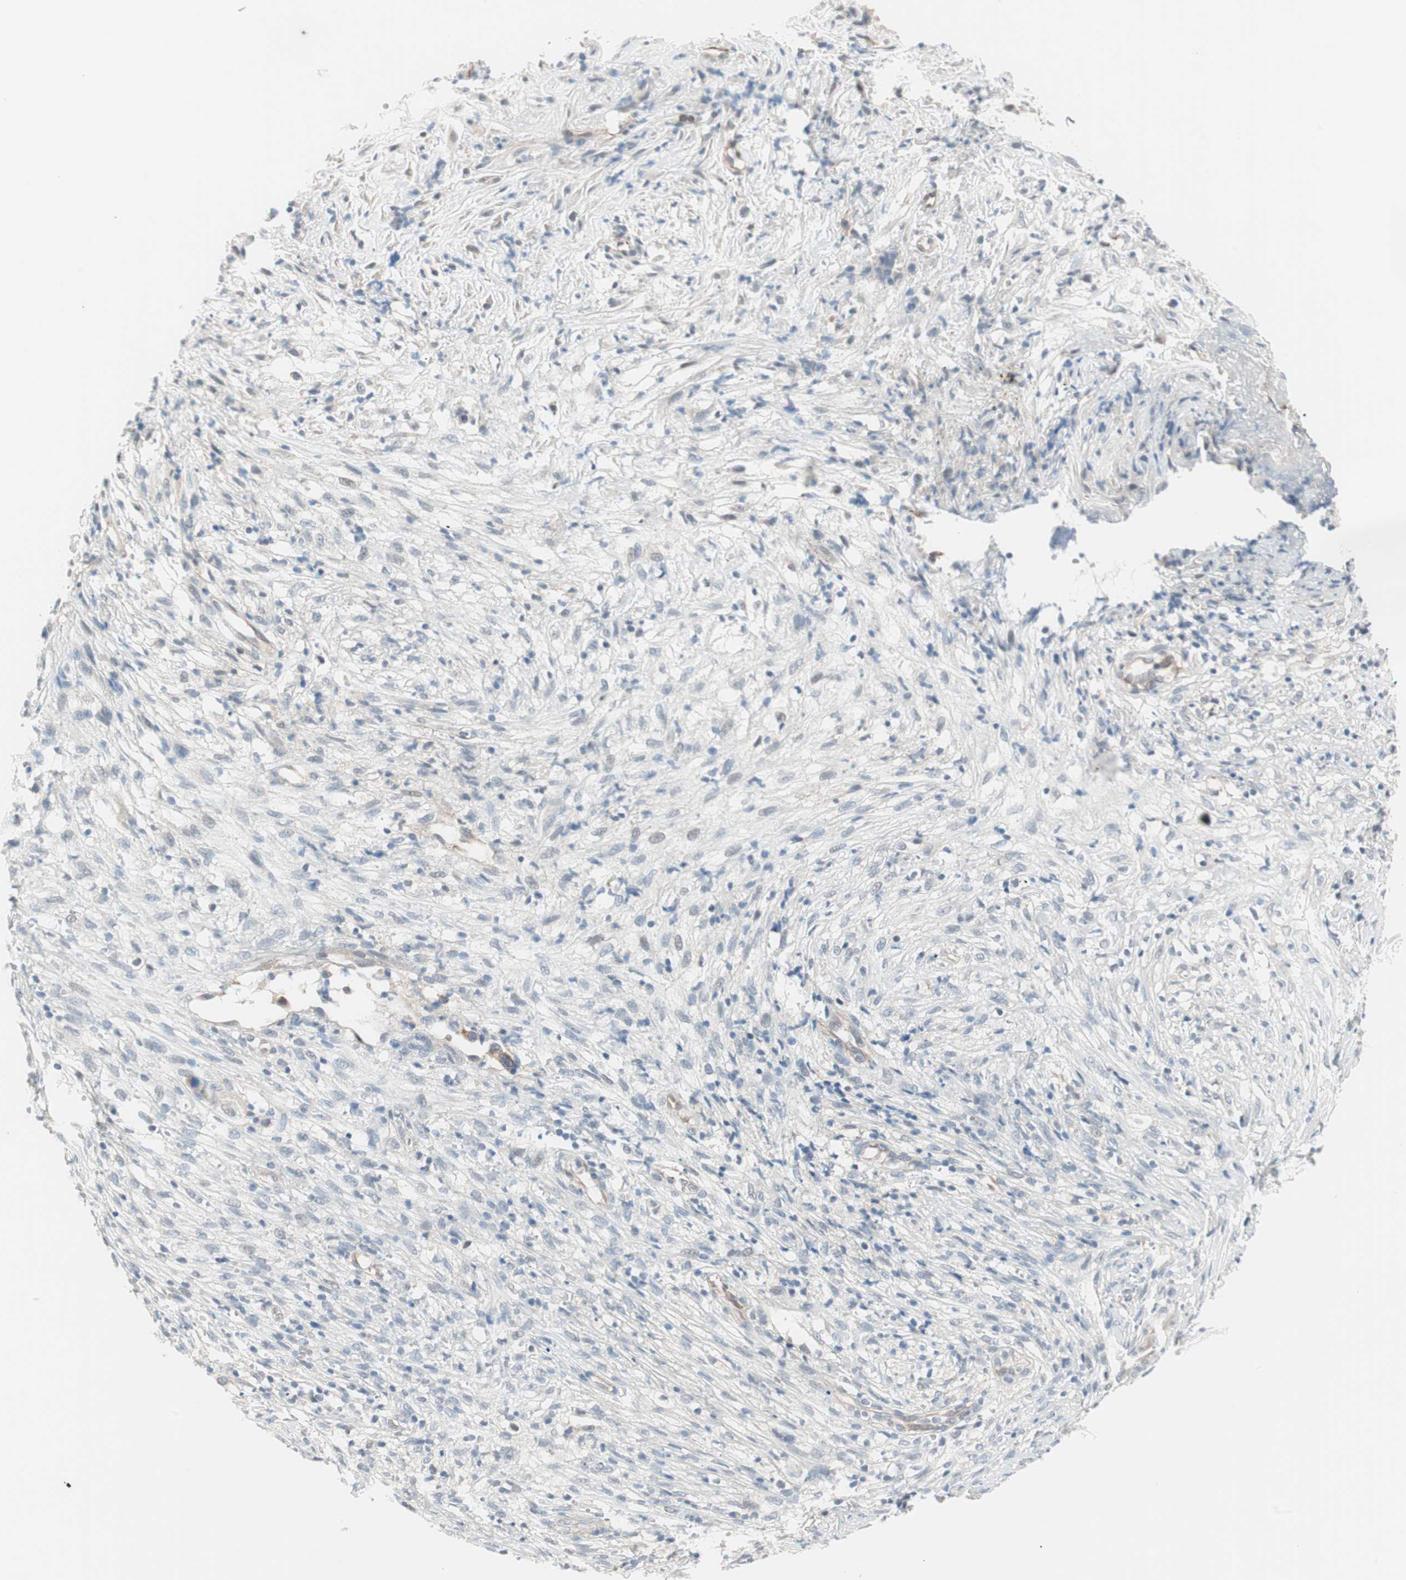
{"staining": {"intensity": "negative", "quantity": "none", "location": "none"}, "tissue": "ovarian cancer", "cell_type": "Tumor cells", "image_type": "cancer", "snomed": [{"axis": "morphology", "description": "Carcinoma, endometroid"}, {"axis": "topography", "description": "Ovary"}], "caption": "Tumor cells are negative for brown protein staining in ovarian cancer (endometroid carcinoma).", "gene": "ITGB4", "patient": {"sex": "female", "age": 42}}